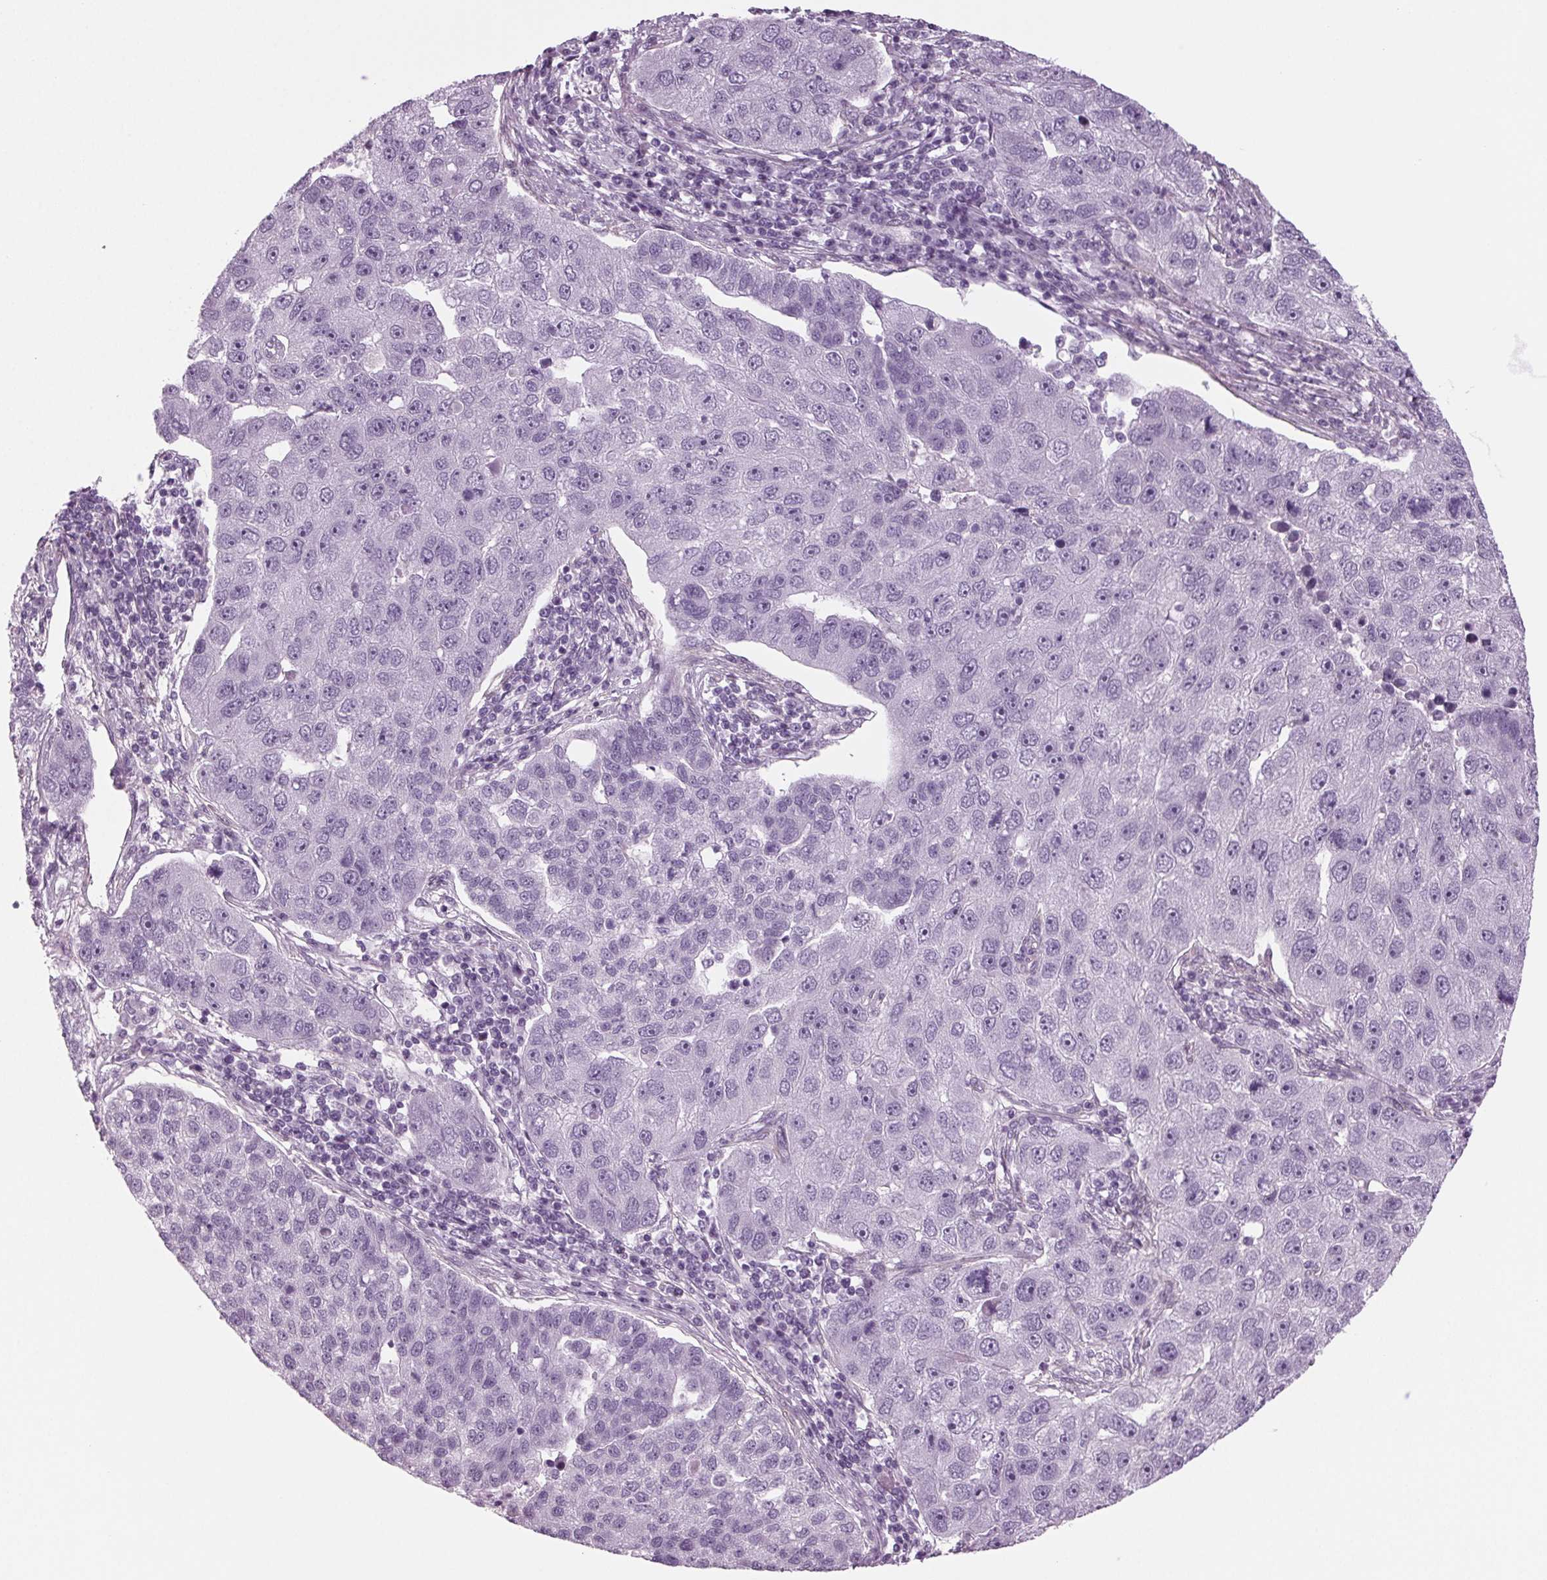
{"staining": {"intensity": "negative", "quantity": "none", "location": "none"}, "tissue": "pancreatic cancer", "cell_type": "Tumor cells", "image_type": "cancer", "snomed": [{"axis": "morphology", "description": "Adenocarcinoma, NOS"}, {"axis": "topography", "description": "Pancreas"}], "caption": "Pancreatic cancer (adenocarcinoma) was stained to show a protein in brown. There is no significant staining in tumor cells. (Immunohistochemistry, brightfield microscopy, high magnification).", "gene": "BHLHE22", "patient": {"sex": "female", "age": 61}}